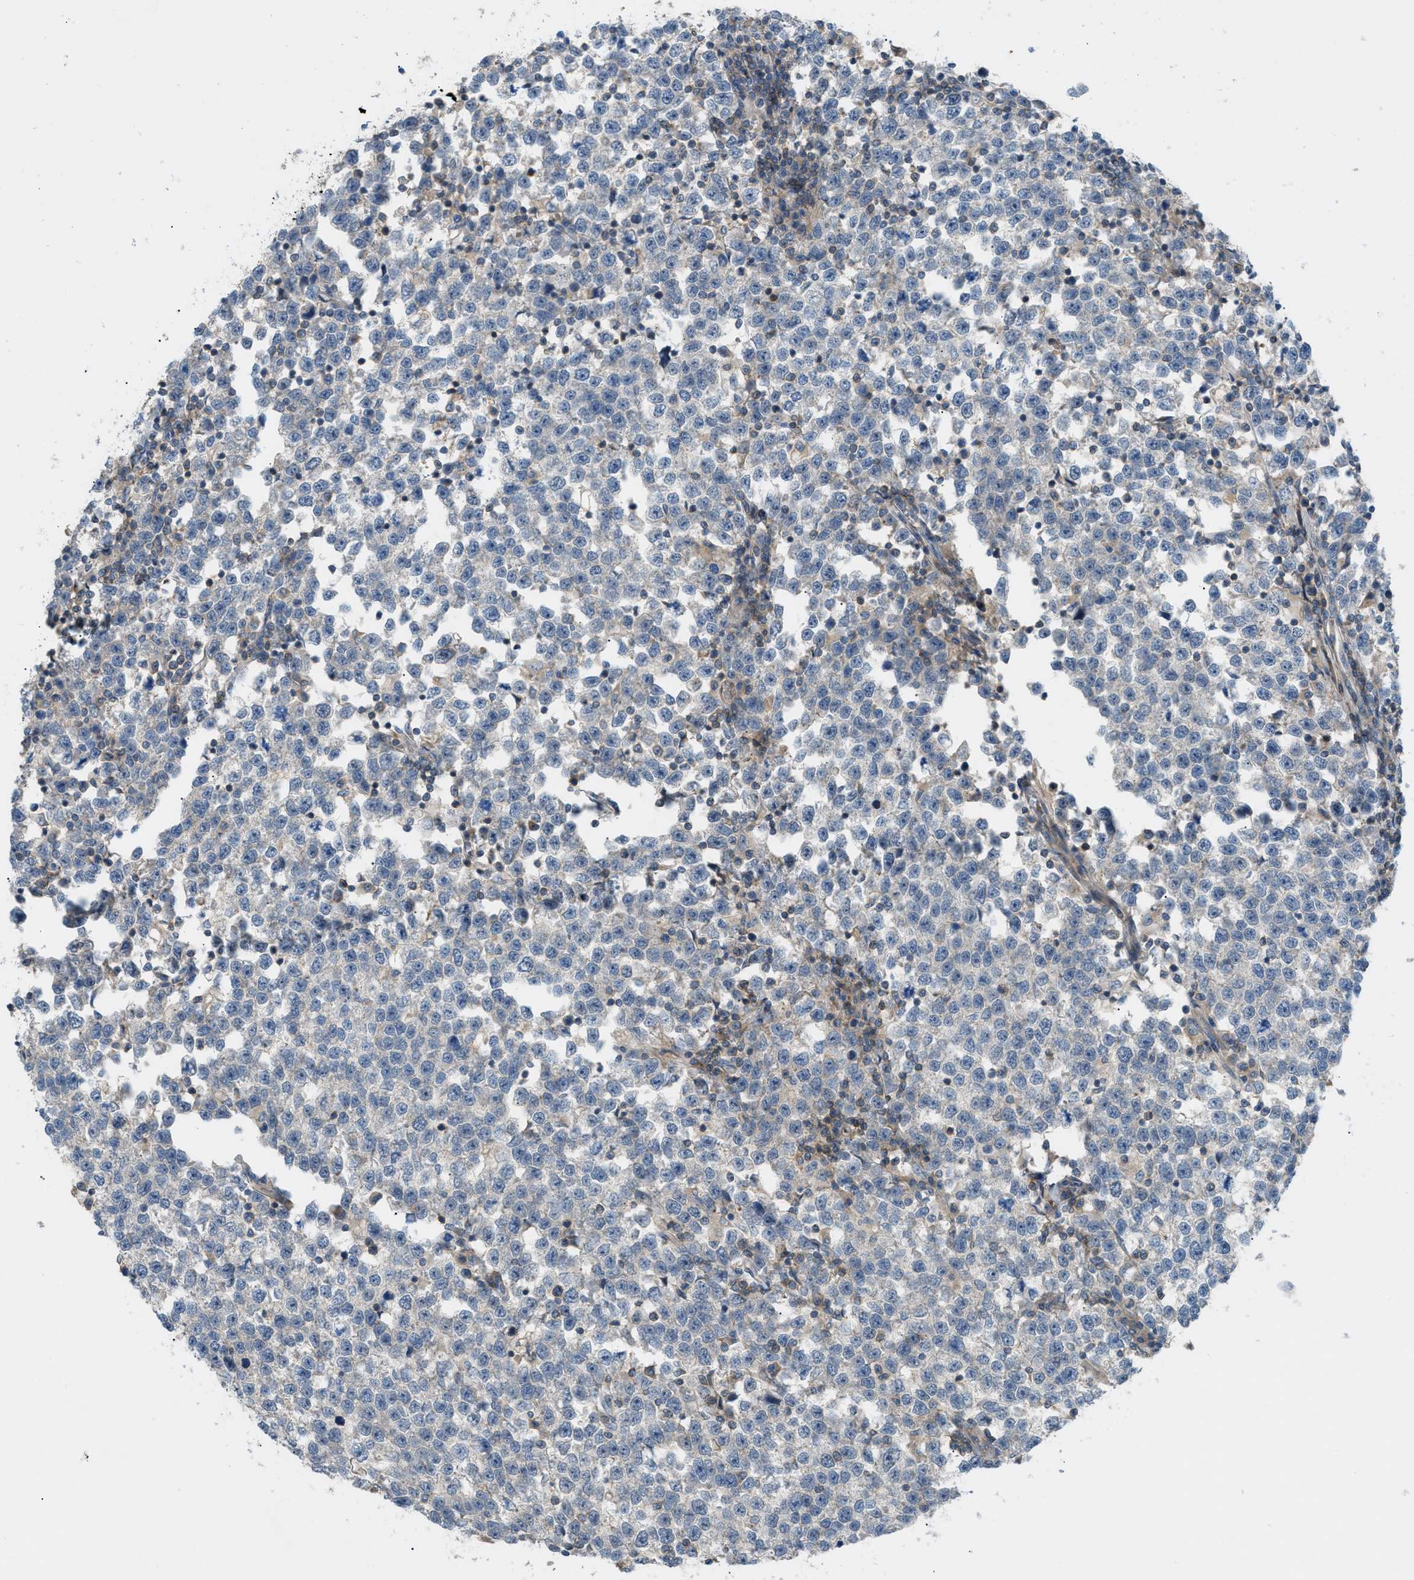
{"staining": {"intensity": "negative", "quantity": "none", "location": "none"}, "tissue": "testis cancer", "cell_type": "Tumor cells", "image_type": "cancer", "snomed": [{"axis": "morphology", "description": "Normal tissue, NOS"}, {"axis": "morphology", "description": "Seminoma, NOS"}, {"axis": "topography", "description": "Testis"}], "caption": "Tumor cells are negative for protein expression in human testis cancer. (Stains: DAB immunohistochemistry with hematoxylin counter stain, Microscopy: brightfield microscopy at high magnification).", "gene": "GRK6", "patient": {"sex": "male", "age": 43}}